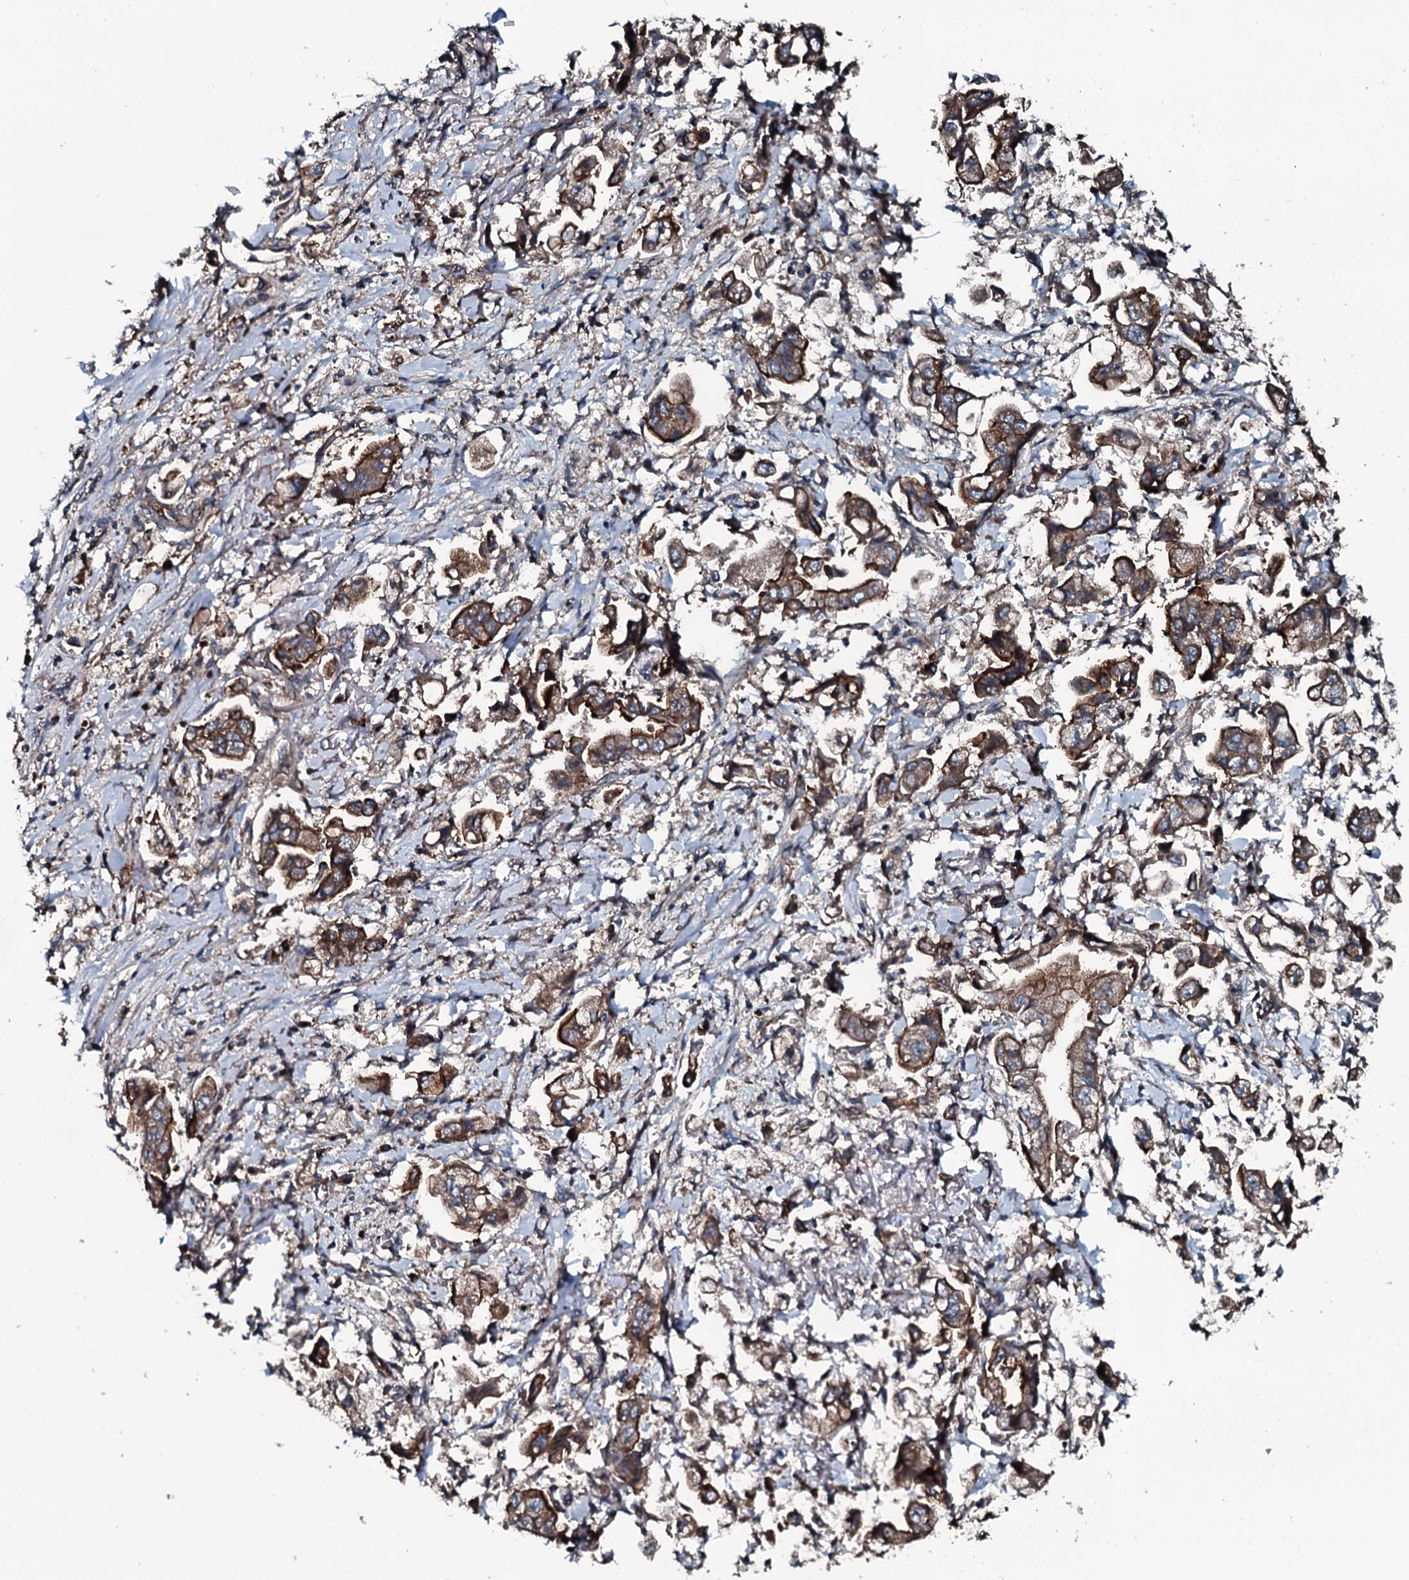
{"staining": {"intensity": "moderate", "quantity": ">75%", "location": "cytoplasmic/membranous"}, "tissue": "stomach cancer", "cell_type": "Tumor cells", "image_type": "cancer", "snomed": [{"axis": "morphology", "description": "Adenocarcinoma, NOS"}, {"axis": "topography", "description": "Stomach"}], "caption": "Protein expression analysis of human adenocarcinoma (stomach) reveals moderate cytoplasmic/membranous staining in approximately >75% of tumor cells.", "gene": "TRIM7", "patient": {"sex": "male", "age": 62}}